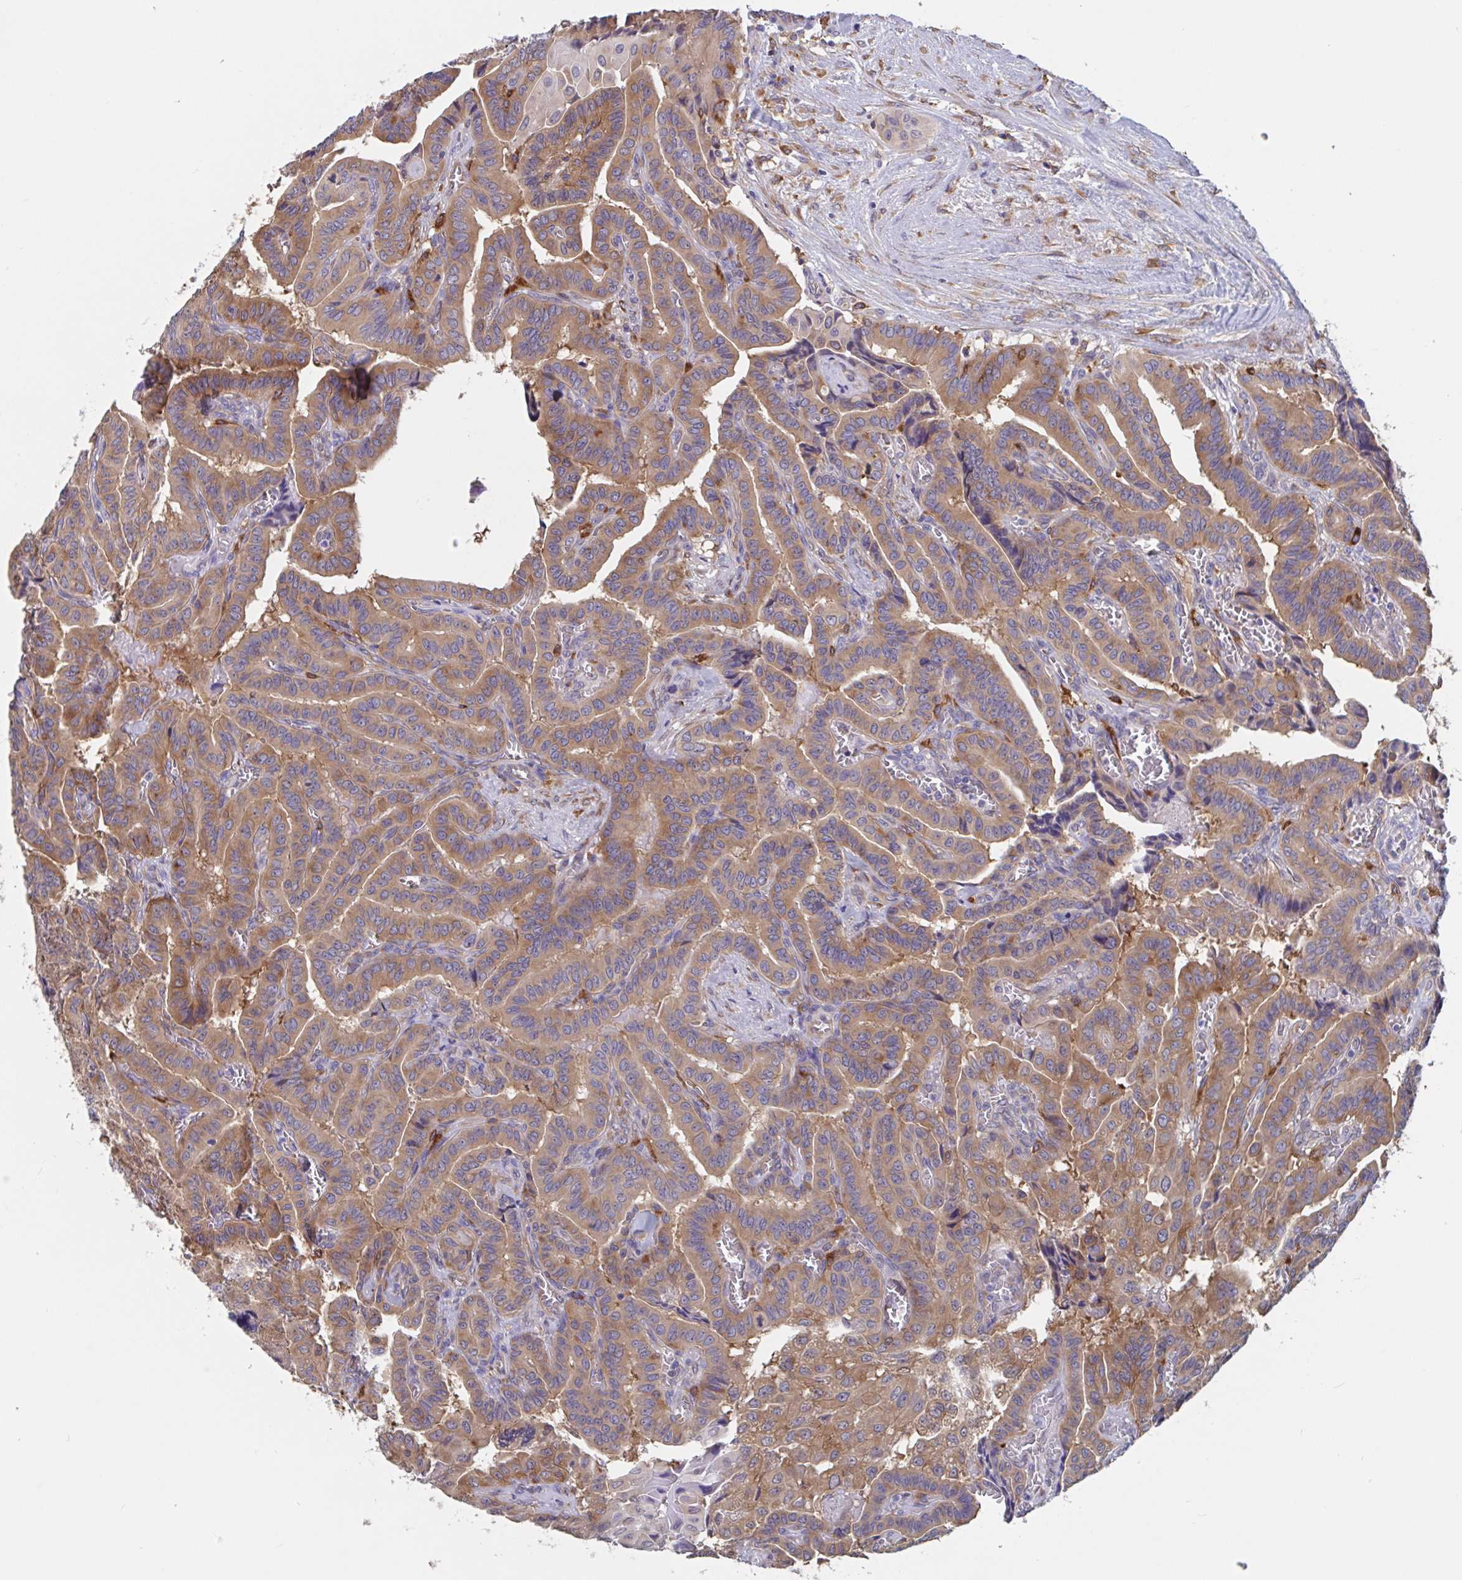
{"staining": {"intensity": "moderate", "quantity": ">75%", "location": "cytoplasmic/membranous"}, "tissue": "thyroid cancer", "cell_type": "Tumor cells", "image_type": "cancer", "snomed": [{"axis": "morphology", "description": "Papillary adenocarcinoma, NOS"}, {"axis": "morphology", "description": "Papillary adenoma metastatic"}, {"axis": "topography", "description": "Thyroid gland"}], "caption": "Human thyroid papillary adenoma metastatic stained with a brown dye demonstrates moderate cytoplasmic/membranous positive positivity in about >75% of tumor cells.", "gene": "SNX8", "patient": {"sex": "male", "age": 87}}